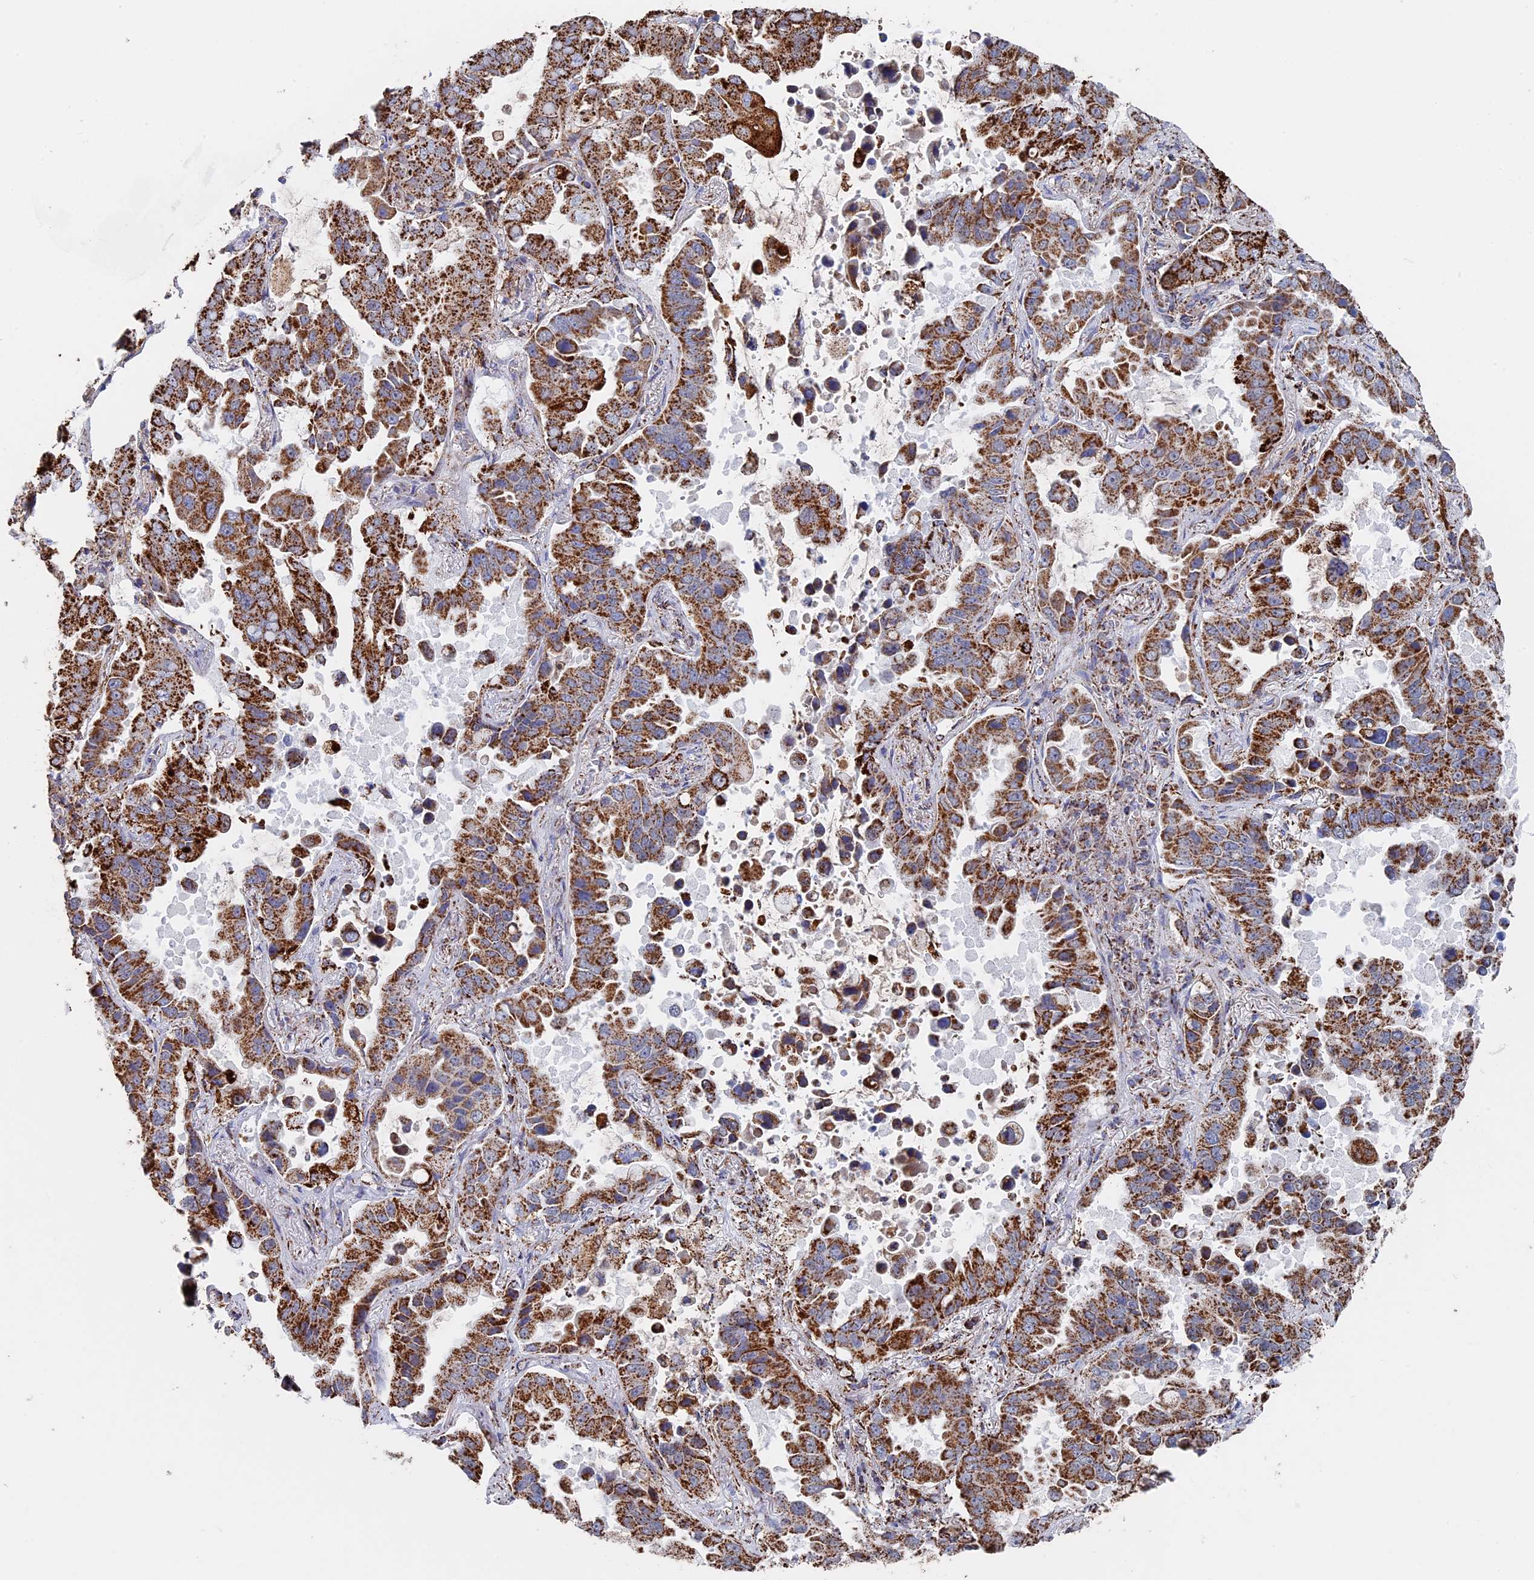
{"staining": {"intensity": "strong", "quantity": ">75%", "location": "cytoplasmic/membranous"}, "tissue": "lung cancer", "cell_type": "Tumor cells", "image_type": "cancer", "snomed": [{"axis": "morphology", "description": "Adenocarcinoma, NOS"}, {"axis": "topography", "description": "Lung"}], "caption": "Tumor cells demonstrate strong cytoplasmic/membranous staining in approximately >75% of cells in adenocarcinoma (lung).", "gene": "SEC24D", "patient": {"sex": "male", "age": 64}}